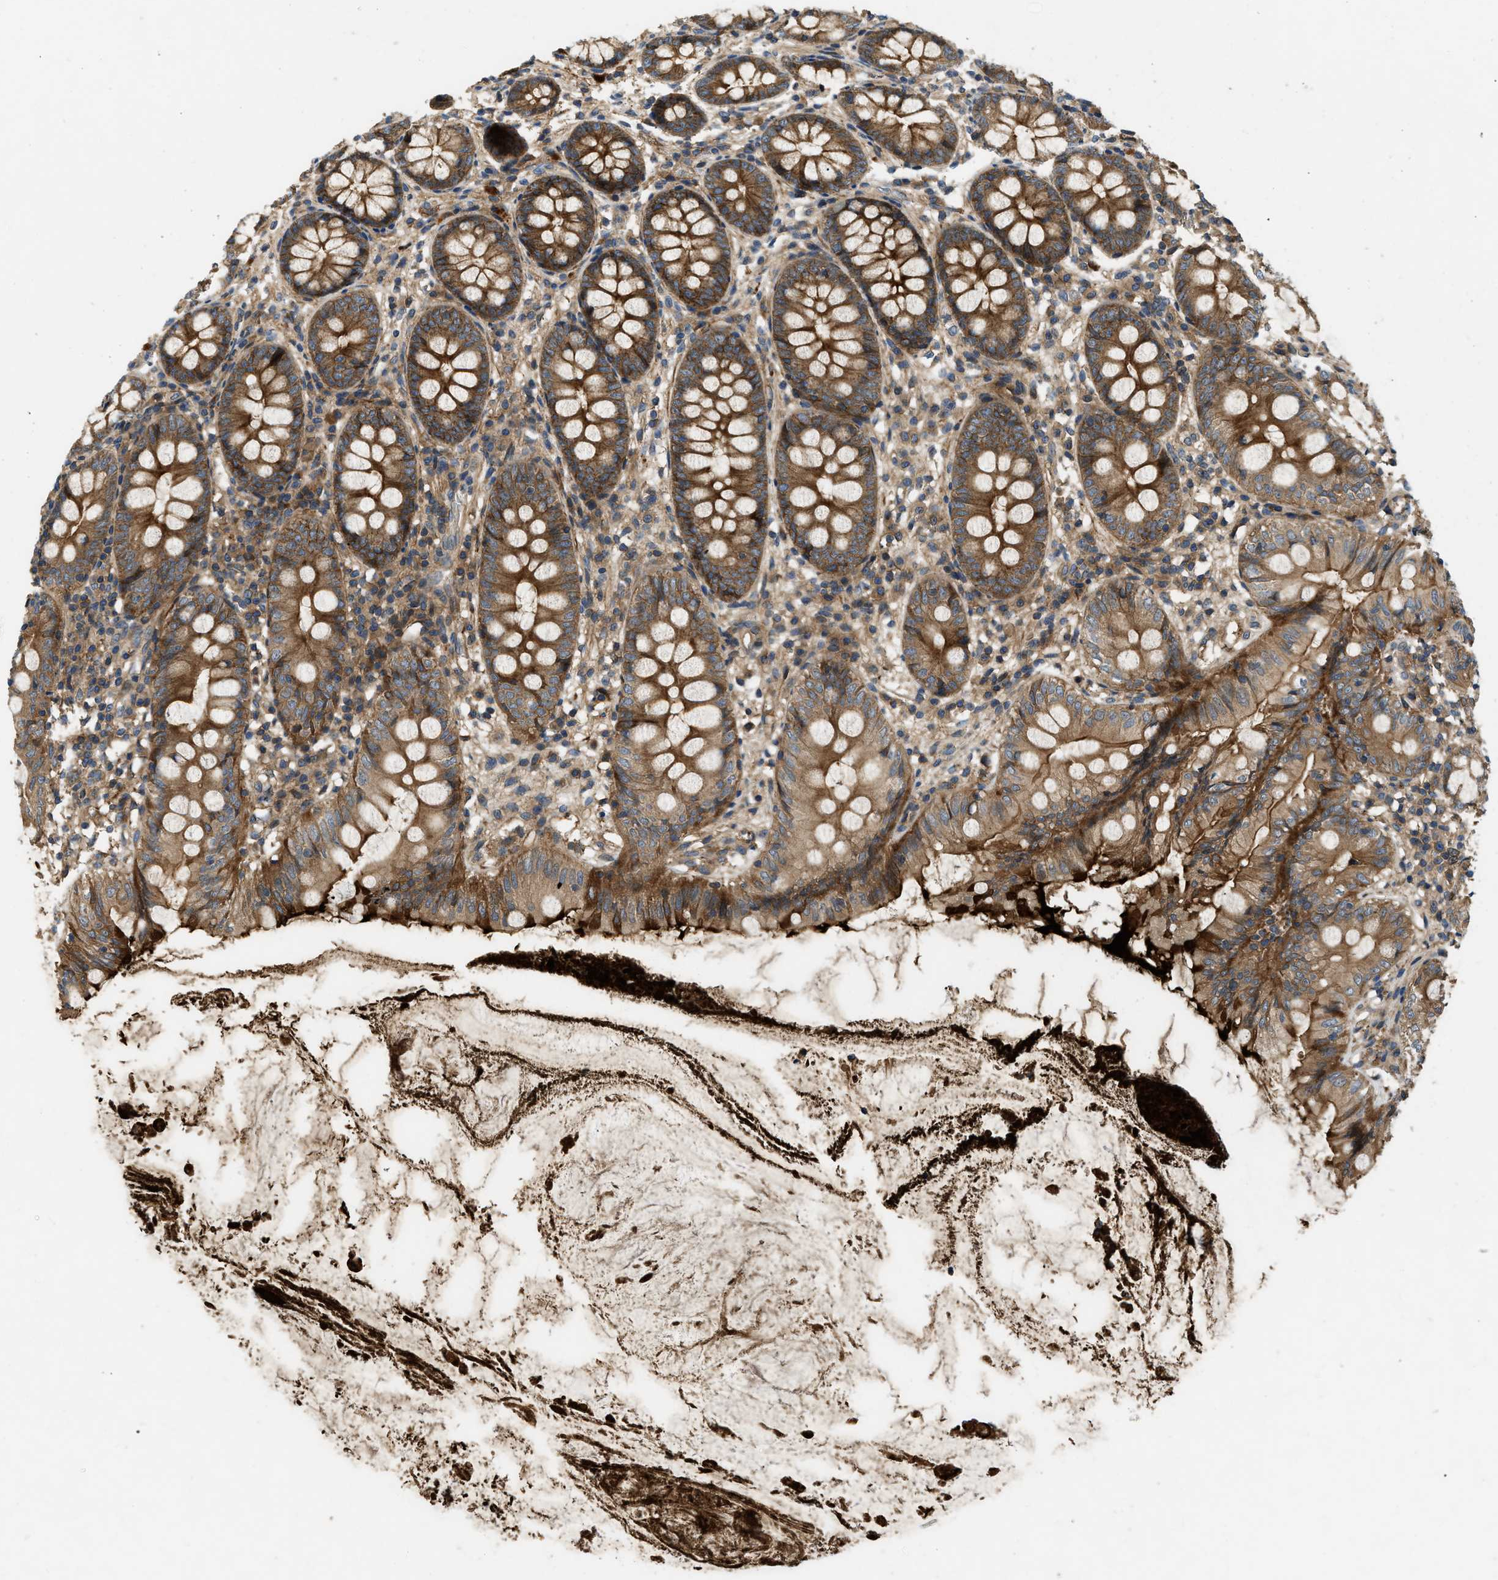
{"staining": {"intensity": "moderate", "quantity": ">75%", "location": "cytoplasmic/membranous"}, "tissue": "appendix", "cell_type": "Glandular cells", "image_type": "normal", "snomed": [{"axis": "morphology", "description": "Normal tissue, NOS"}, {"axis": "topography", "description": "Appendix"}], "caption": "Immunohistochemistry (IHC) image of benign appendix stained for a protein (brown), which displays medium levels of moderate cytoplasmic/membranous expression in approximately >75% of glandular cells.", "gene": "CNNM3", "patient": {"sex": "female", "age": 77}}